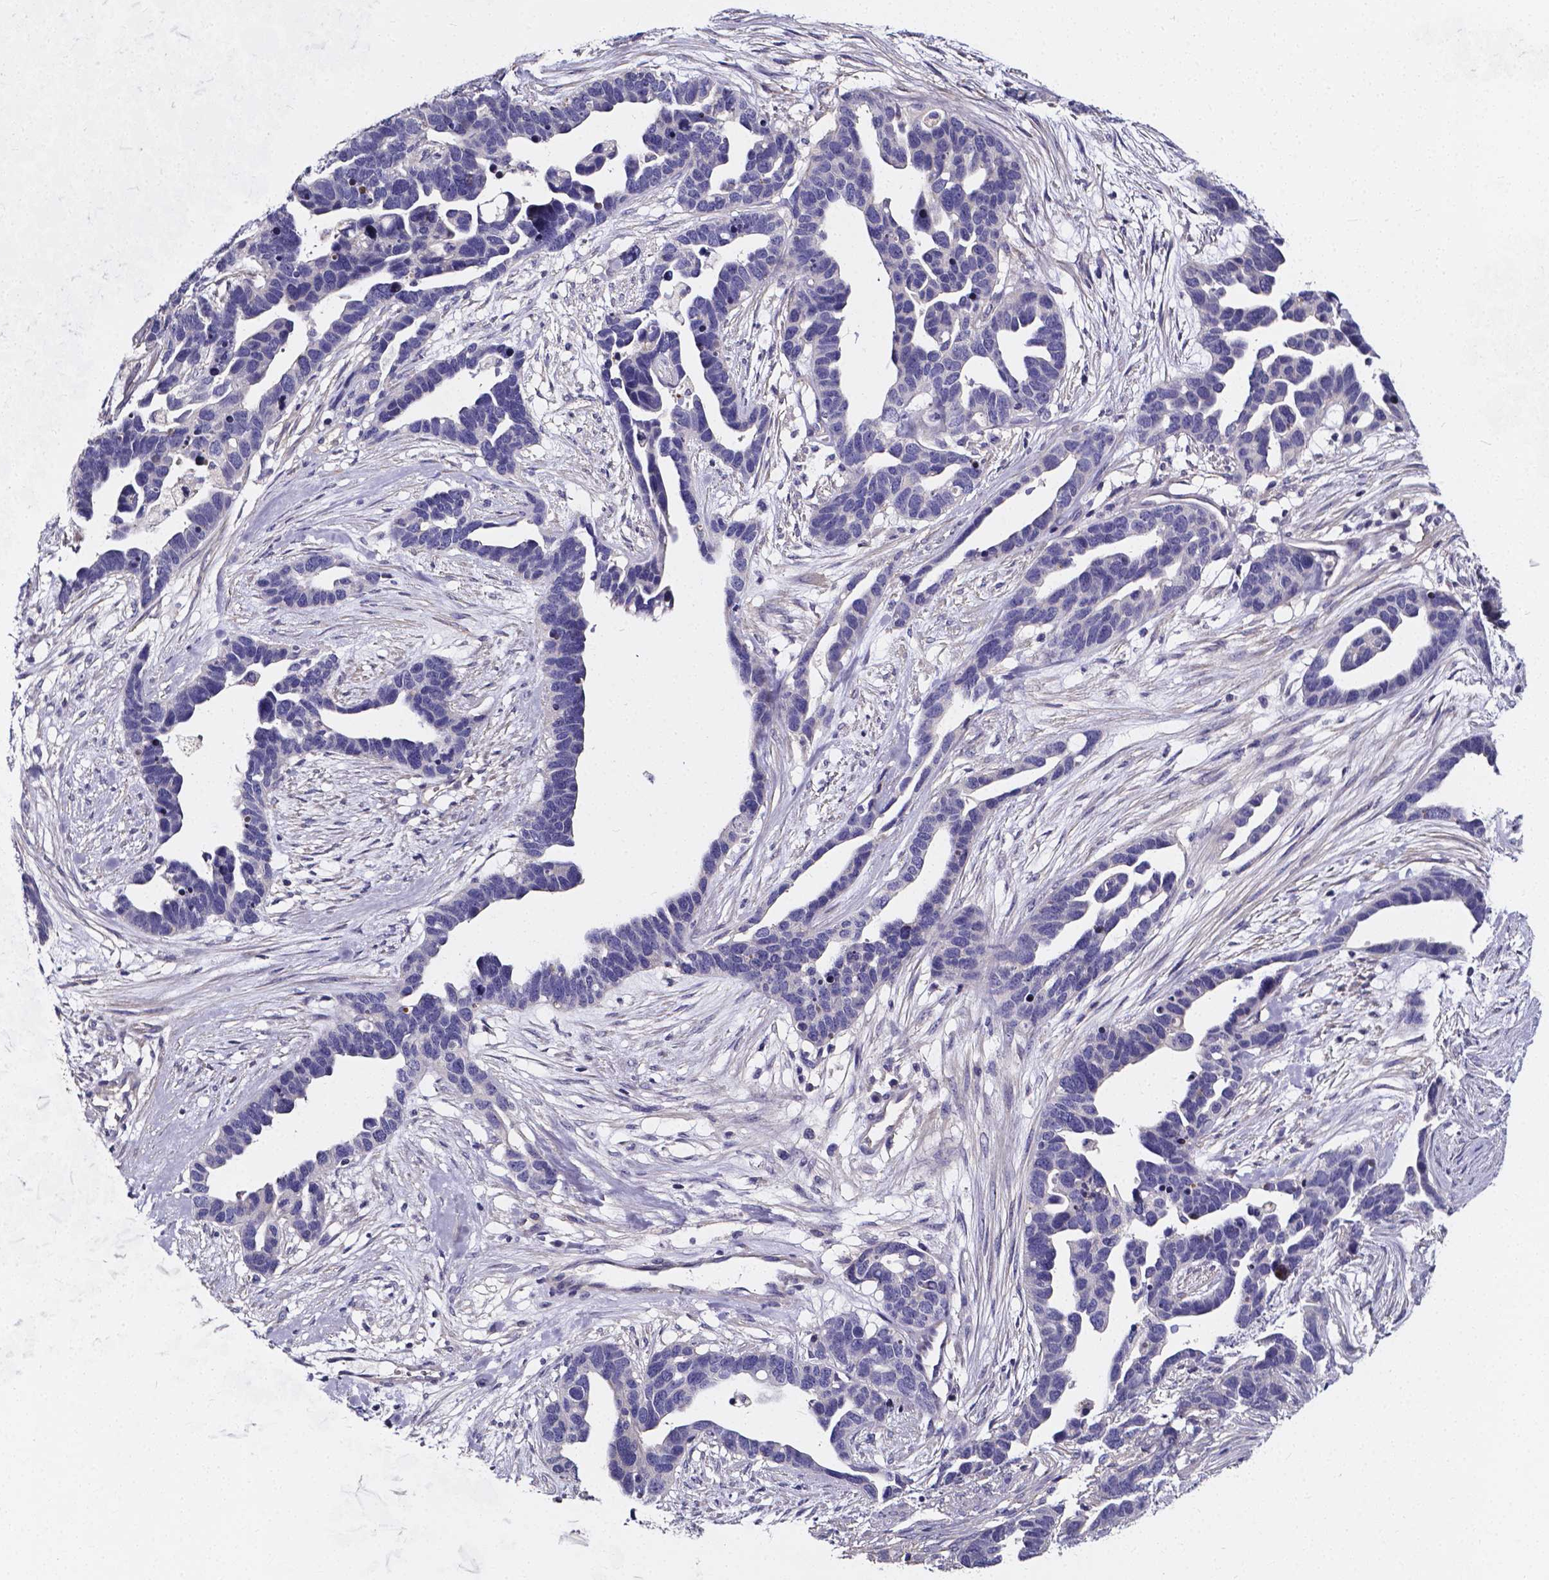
{"staining": {"intensity": "negative", "quantity": "none", "location": "none"}, "tissue": "ovarian cancer", "cell_type": "Tumor cells", "image_type": "cancer", "snomed": [{"axis": "morphology", "description": "Cystadenocarcinoma, serous, NOS"}, {"axis": "topography", "description": "Ovary"}], "caption": "Tumor cells show no significant protein positivity in ovarian cancer (serous cystadenocarcinoma). (Immunohistochemistry (ihc), brightfield microscopy, high magnification).", "gene": "CACNG8", "patient": {"sex": "female", "age": 54}}